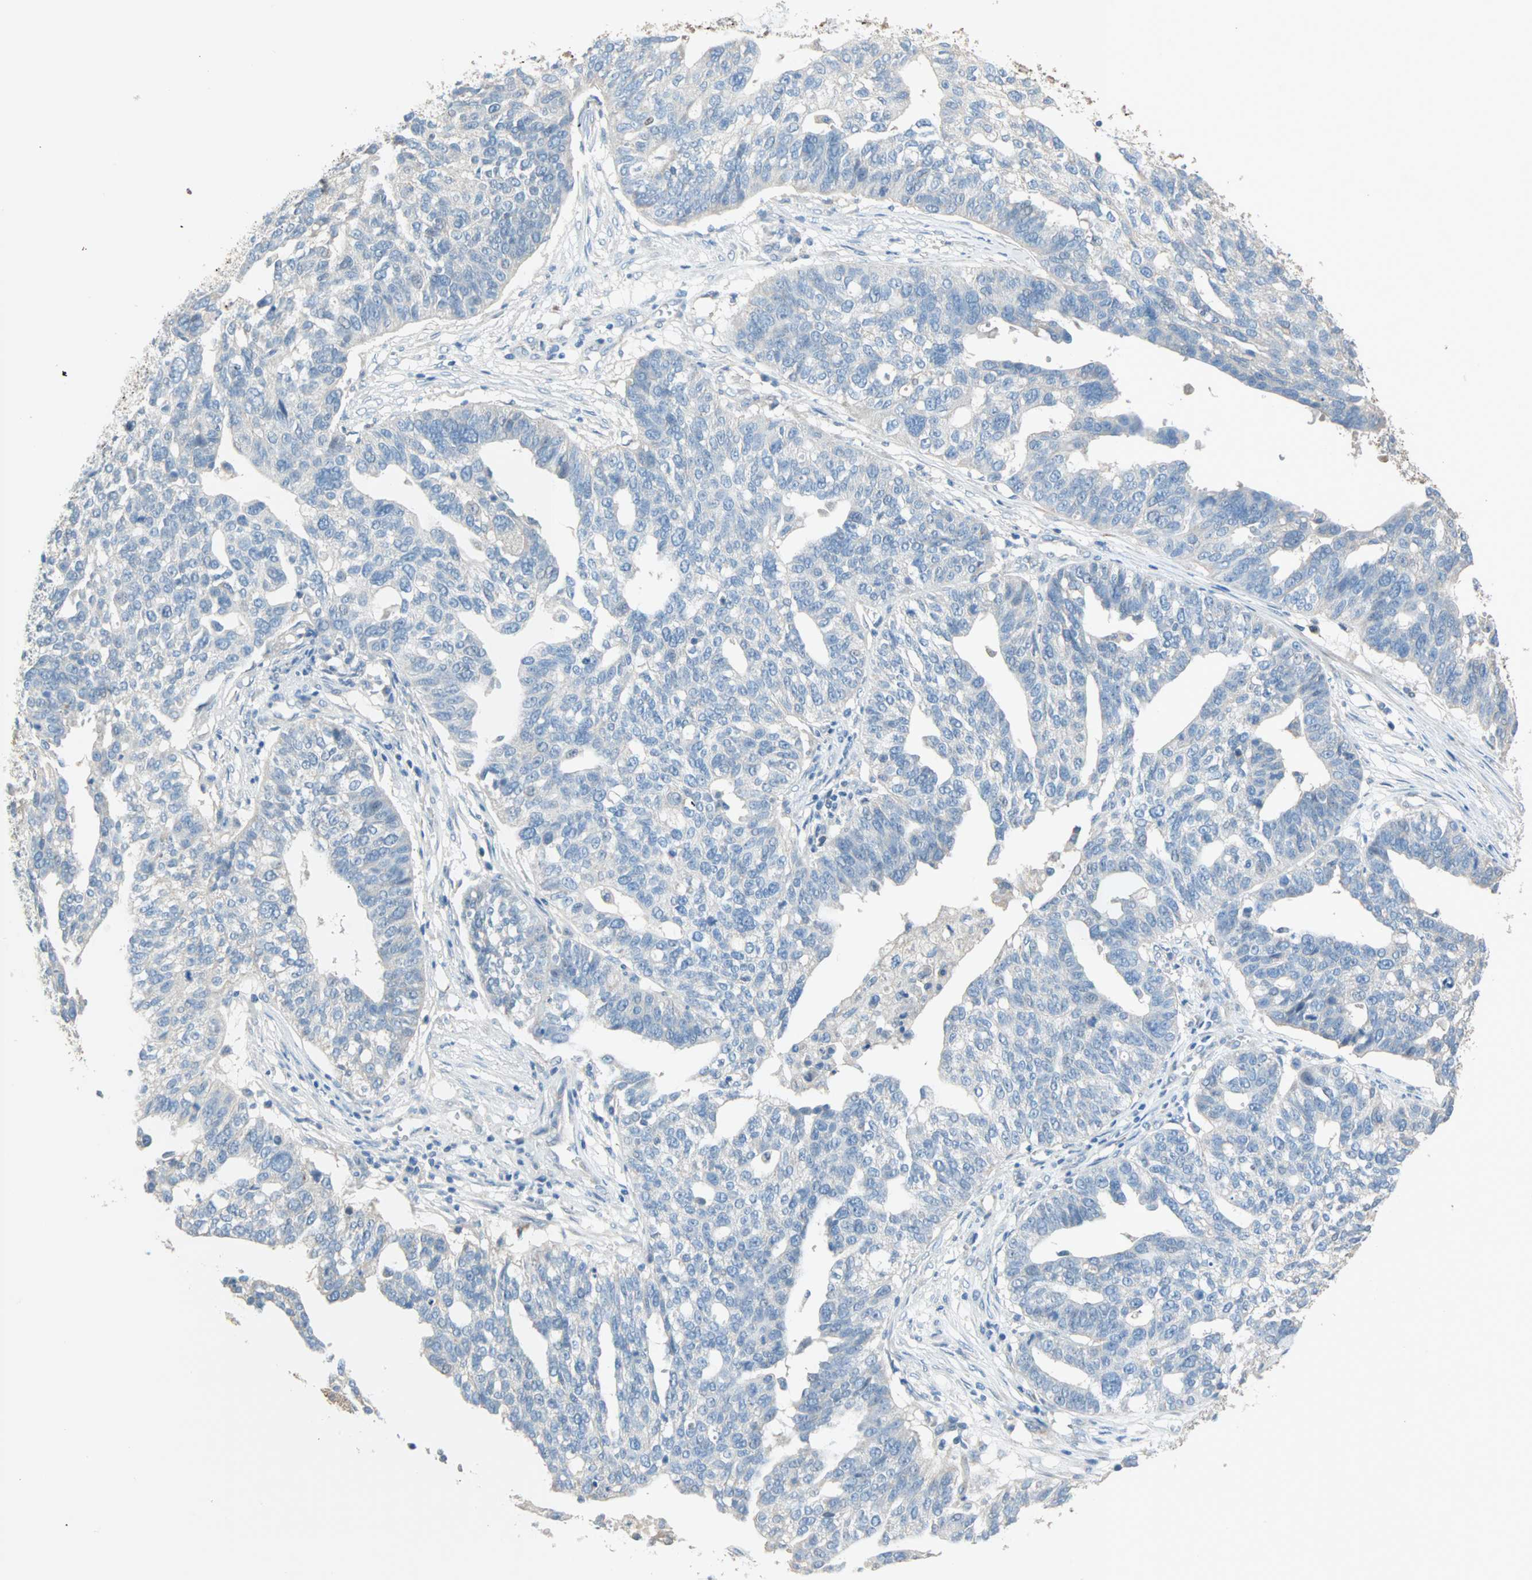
{"staining": {"intensity": "negative", "quantity": "none", "location": "none"}, "tissue": "ovarian cancer", "cell_type": "Tumor cells", "image_type": "cancer", "snomed": [{"axis": "morphology", "description": "Cystadenocarcinoma, serous, NOS"}, {"axis": "topography", "description": "Ovary"}], "caption": "The micrograph reveals no staining of tumor cells in ovarian cancer (serous cystadenocarcinoma).", "gene": "ACVRL1", "patient": {"sex": "female", "age": 59}}